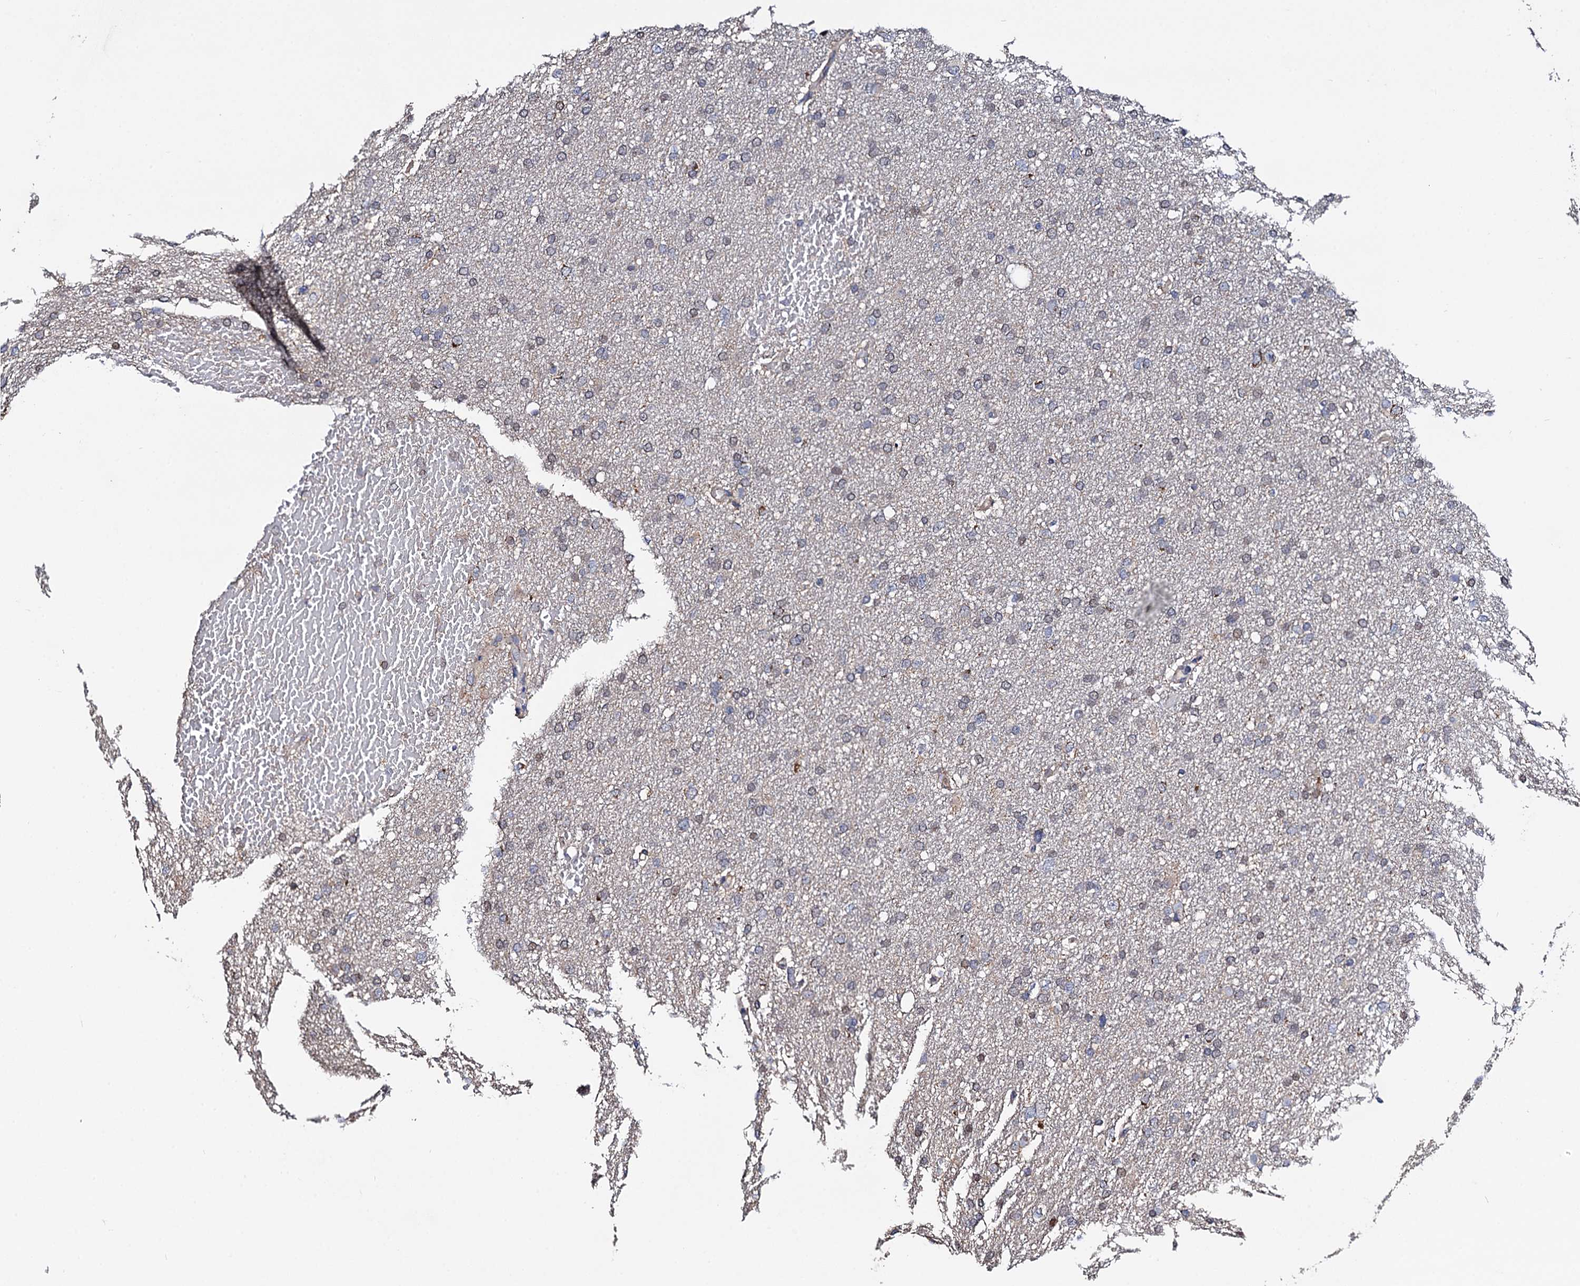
{"staining": {"intensity": "weak", "quantity": "25%-75%", "location": "cytoplasmic/membranous"}, "tissue": "glioma", "cell_type": "Tumor cells", "image_type": "cancer", "snomed": [{"axis": "morphology", "description": "Glioma, malignant, High grade"}, {"axis": "topography", "description": "Cerebral cortex"}], "caption": "An immunohistochemistry histopathology image of neoplastic tissue is shown. Protein staining in brown shows weak cytoplasmic/membranous positivity in glioma within tumor cells.", "gene": "PTCD3", "patient": {"sex": "female", "age": 36}}